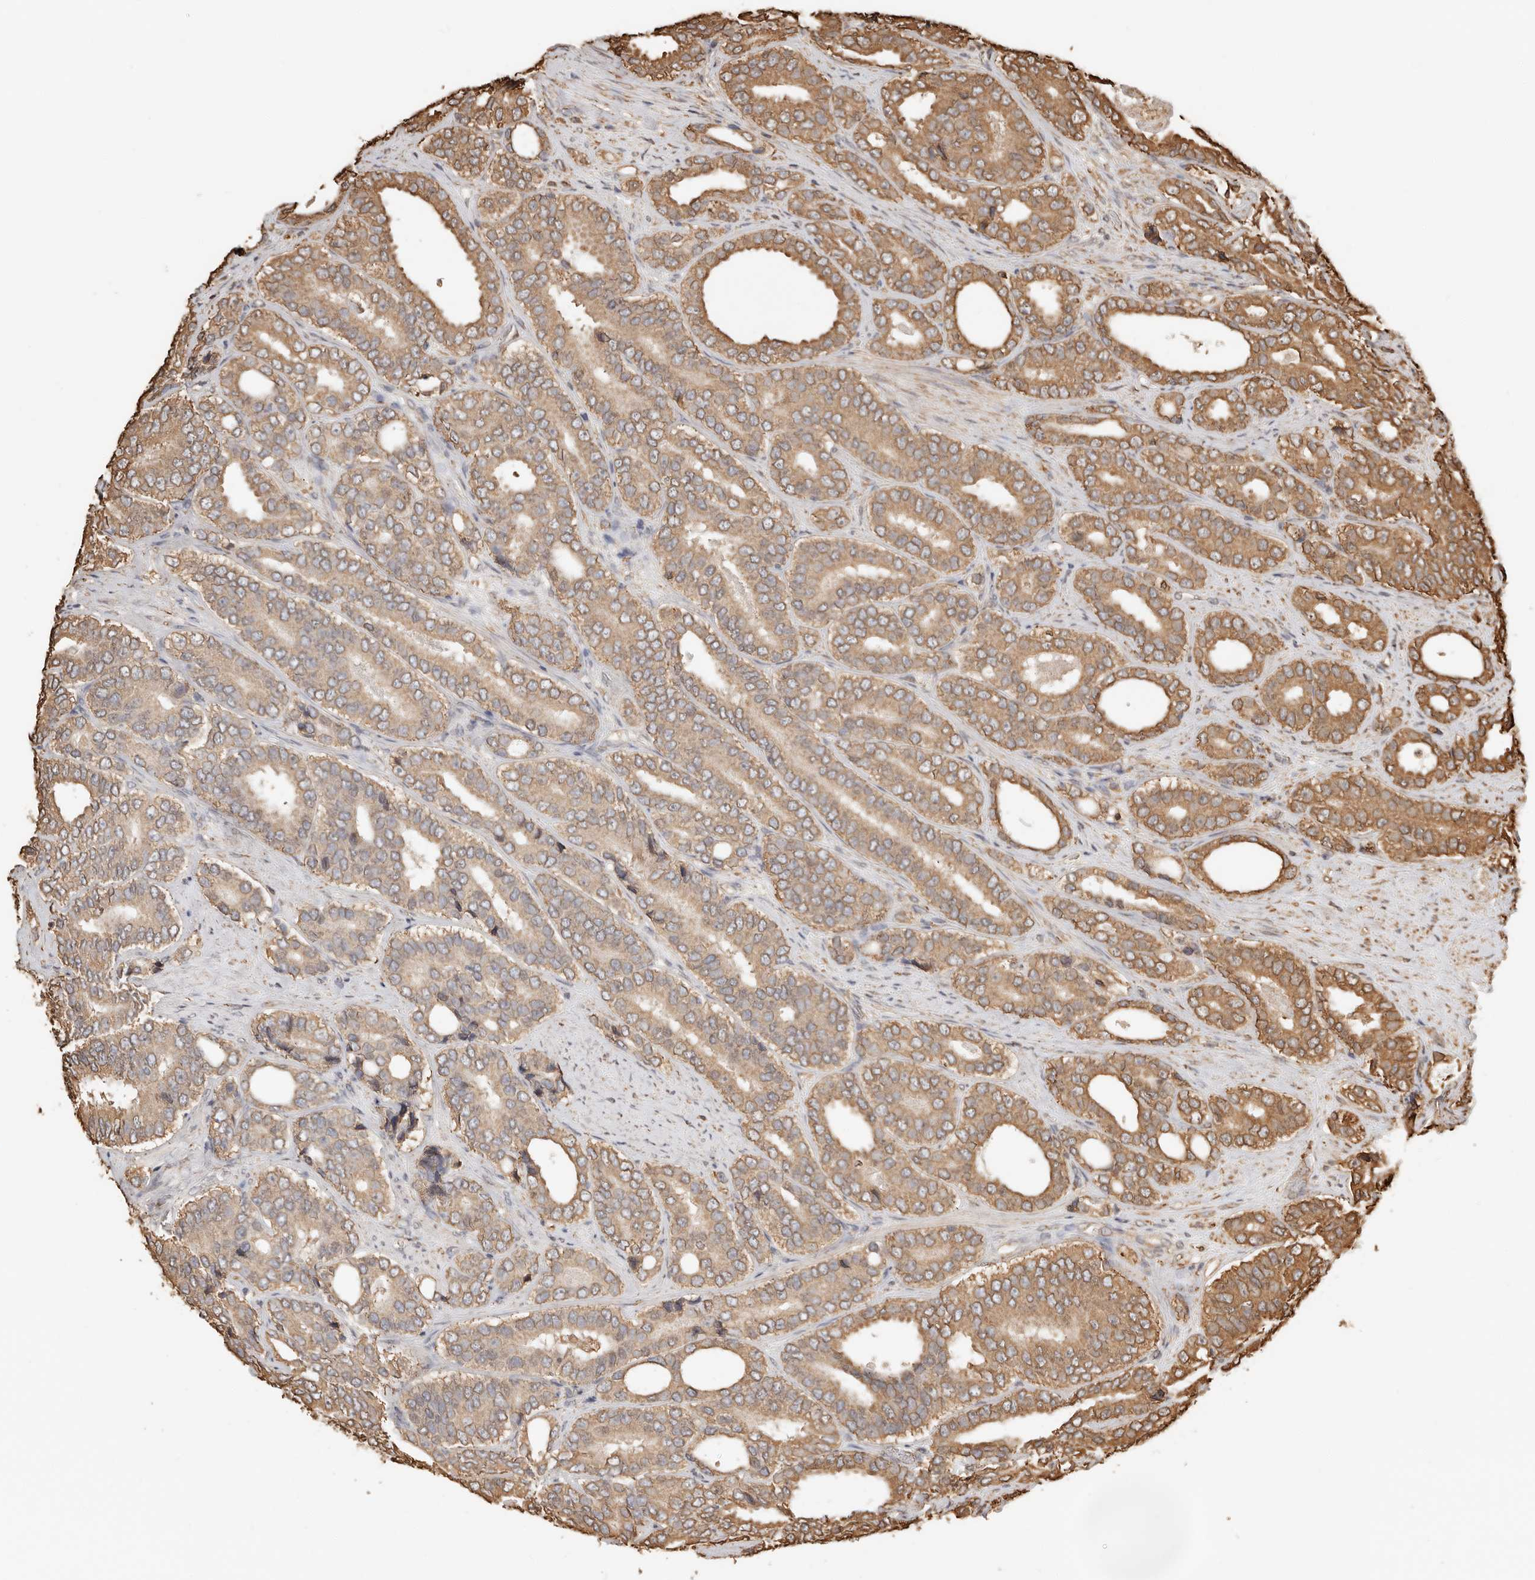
{"staining": {"intensity": "moderate", "quantity": "25%-75%", "location": "cytoplasmic/membranous"}, "tissue": "prostate cancer", "cell_type": "Tumor cells", "image_type": "cancer", "snomed": [{"axis": "morphology", "description": "Adenocarcinoma, High grade"}, {"axis": "topography", "description": "Prostate"}], "caption": "IHC photomicrograph of neoplastic tissue: human prostate cancer stained using IHC demonstrates medium levels of moderate protein expression localized specifically in the cytoplasmic/membranous of tumor cells, appearing as a cytoplasmic/membranous brown color.", "gene": "ARHGEF10L", "patient": {"sex": "male", "age": 56}}